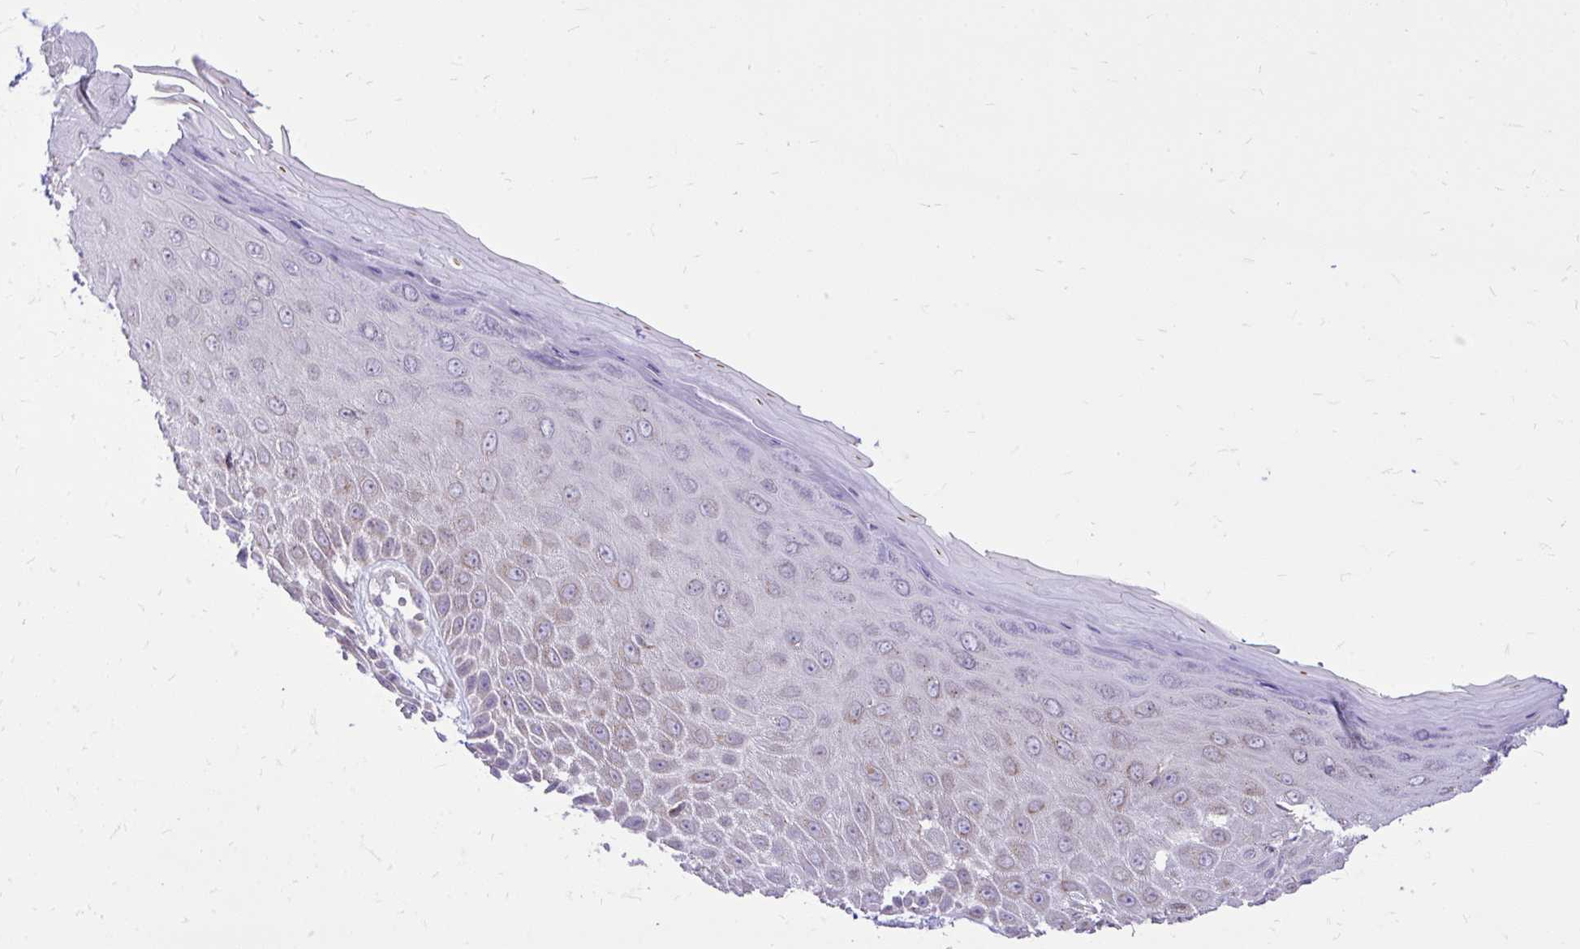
{"staining": {"intensity": "weak", "quantity": "25%-75%", "location": "cytoplasmic/membranous"}, "tissue": "skin", "cell_type": "Epidermal cells", "image_type": "normal", "snomed": [{"axis": "morphology", "description": "Normal tissue, NOS"}, {"axis": "topography", "description": "Anal"}, {"axis": "topography", "description": "Peripheral nerve tissue"}], "caption": "An image showing weak cytoplasmic/membranous staining in approximately 25%-75% of epidermal cells in normal skin, as visualized by brown immunohistochemical staining.", "gene": "CEACAM18", "patient": {"sex": "male", "age": 78}}